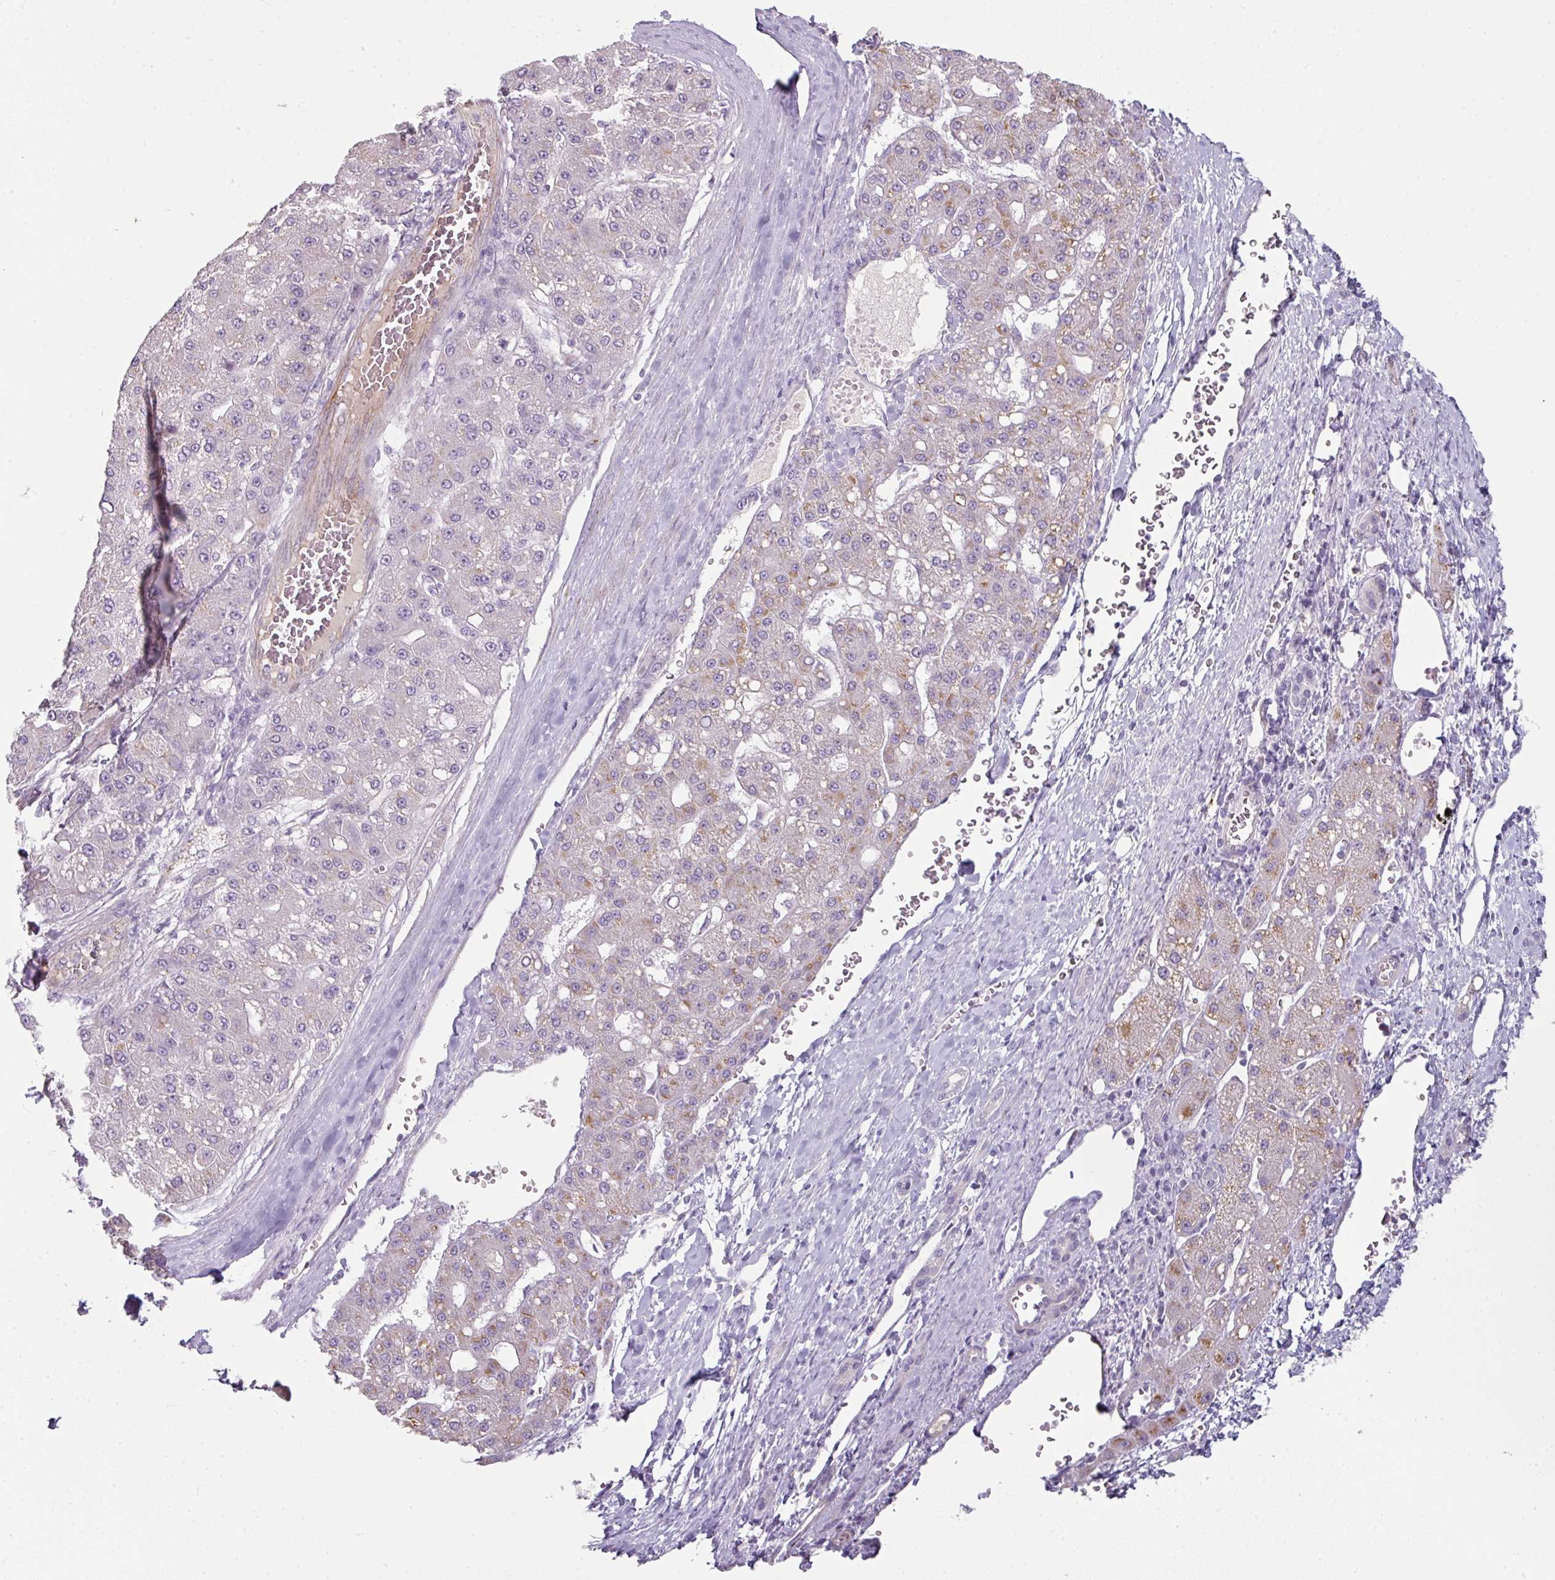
{"staining": {"intensity": "weak", "quantity": "<25%", "location": "cytoplasmic/membranous"}, "tissue": "liver cancer", "cell_type": "Tumor cells", "image_type": "cancer", "snomed": [{"axis": "morphology", "description": "Carcinoma, Hepatocellular, NOS"}, {"axis": "topography", "description": "Liver"}], "caption": "A high-resolution image shows immunohistochemistry (IHC) staining of liver hepatocellular carcinoma, which reveals no significant positivity in tumor cells.", "gene": "FHAD1", "patient": {"sex": "male", "age": 67}}